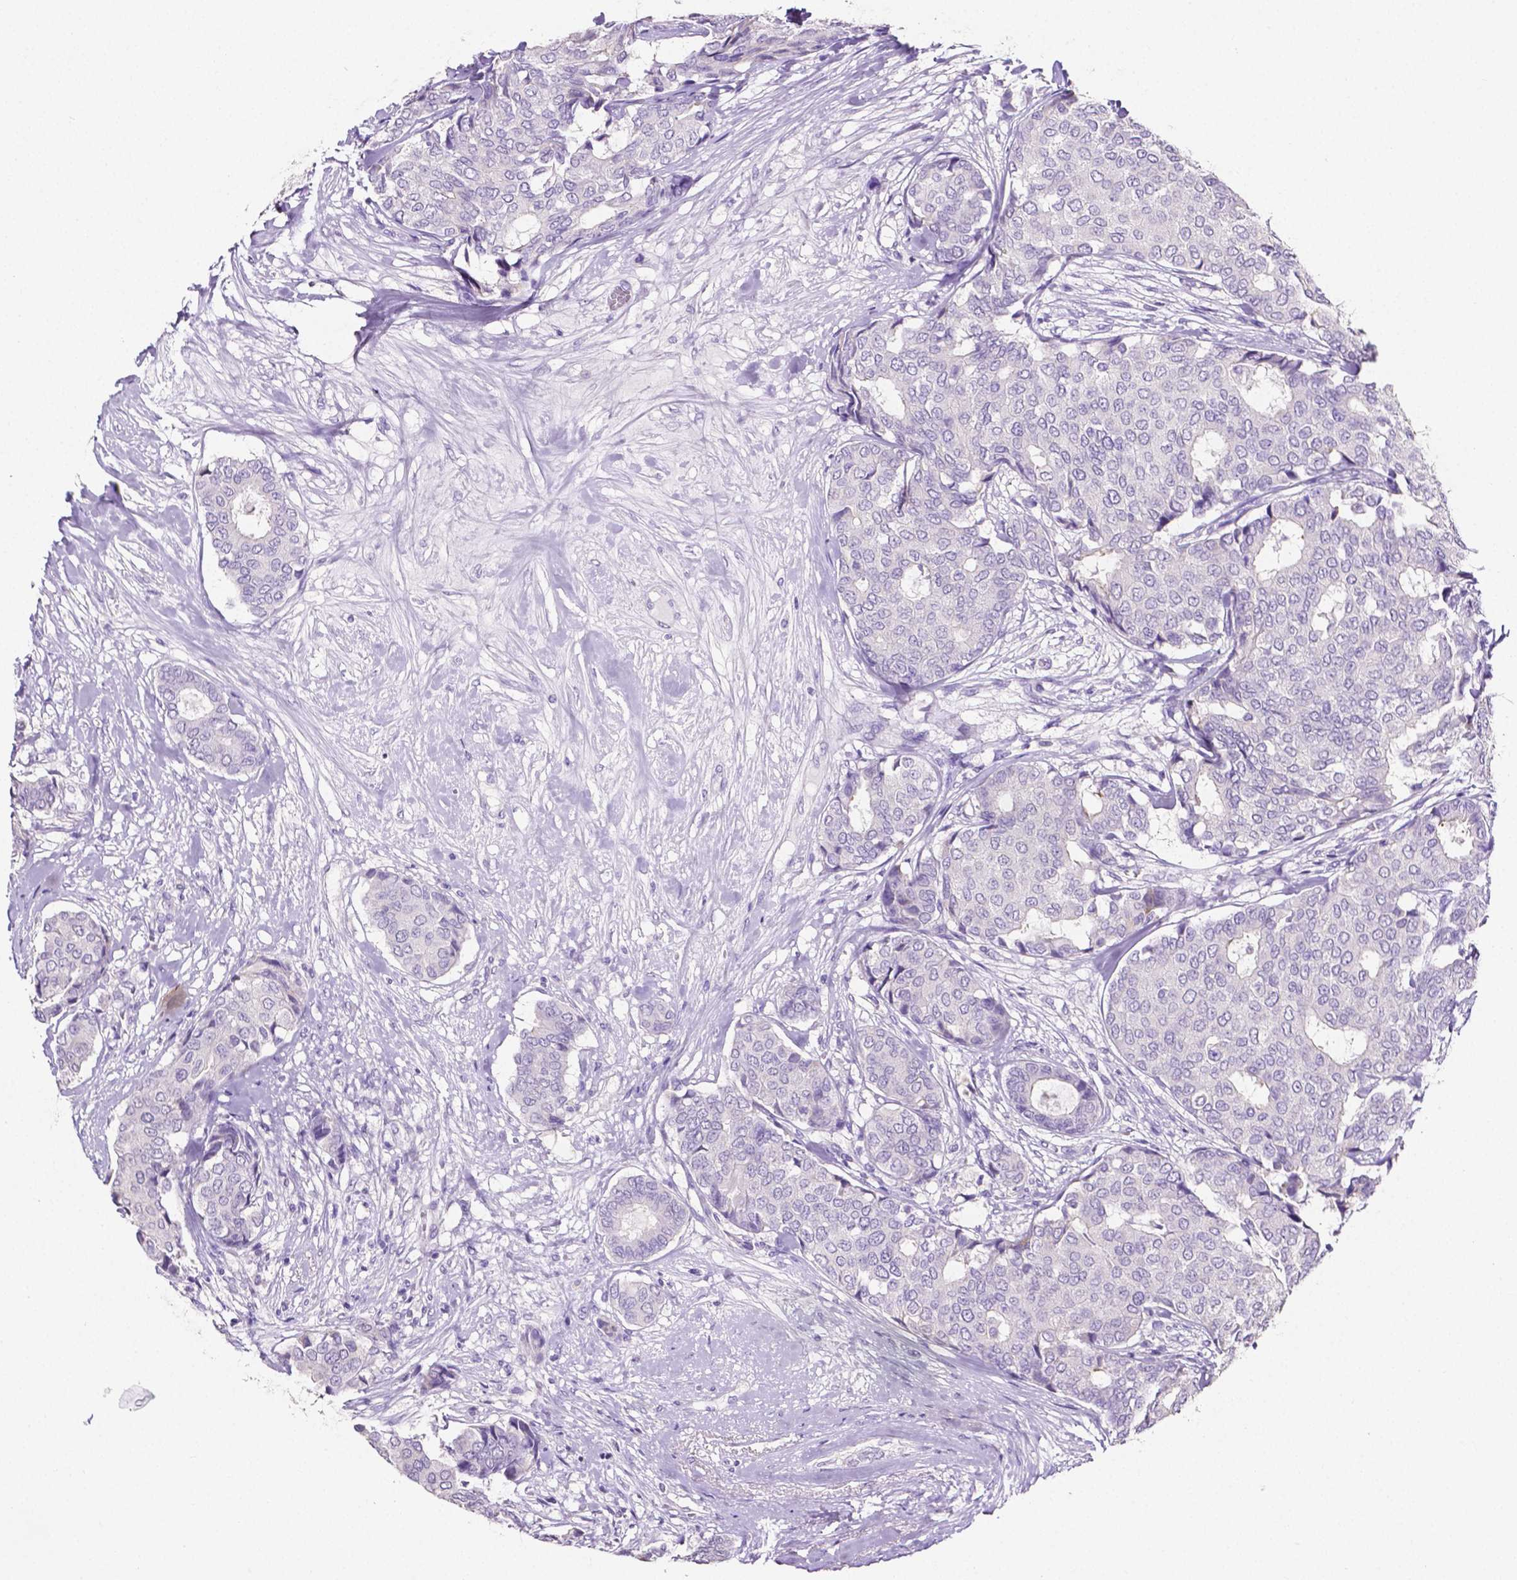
{"staining": {"intensity": "negative", "quantity": "none", "location": "none"}, "tissue": "breast cancer", "cell_type": "Tumor cells", "image_type": "cancer", "snomed": [{"axis": "morphology", "description": "Duct carcinoma"}, {"axis": "topography", "description": "Breast"}], "caption": "A histopathology image of human breast invasive ductal carcinoma is negative for staining in tumor cells.", "gene": "SLC22A2", "patient": {"sex": "female", "age": 75}}